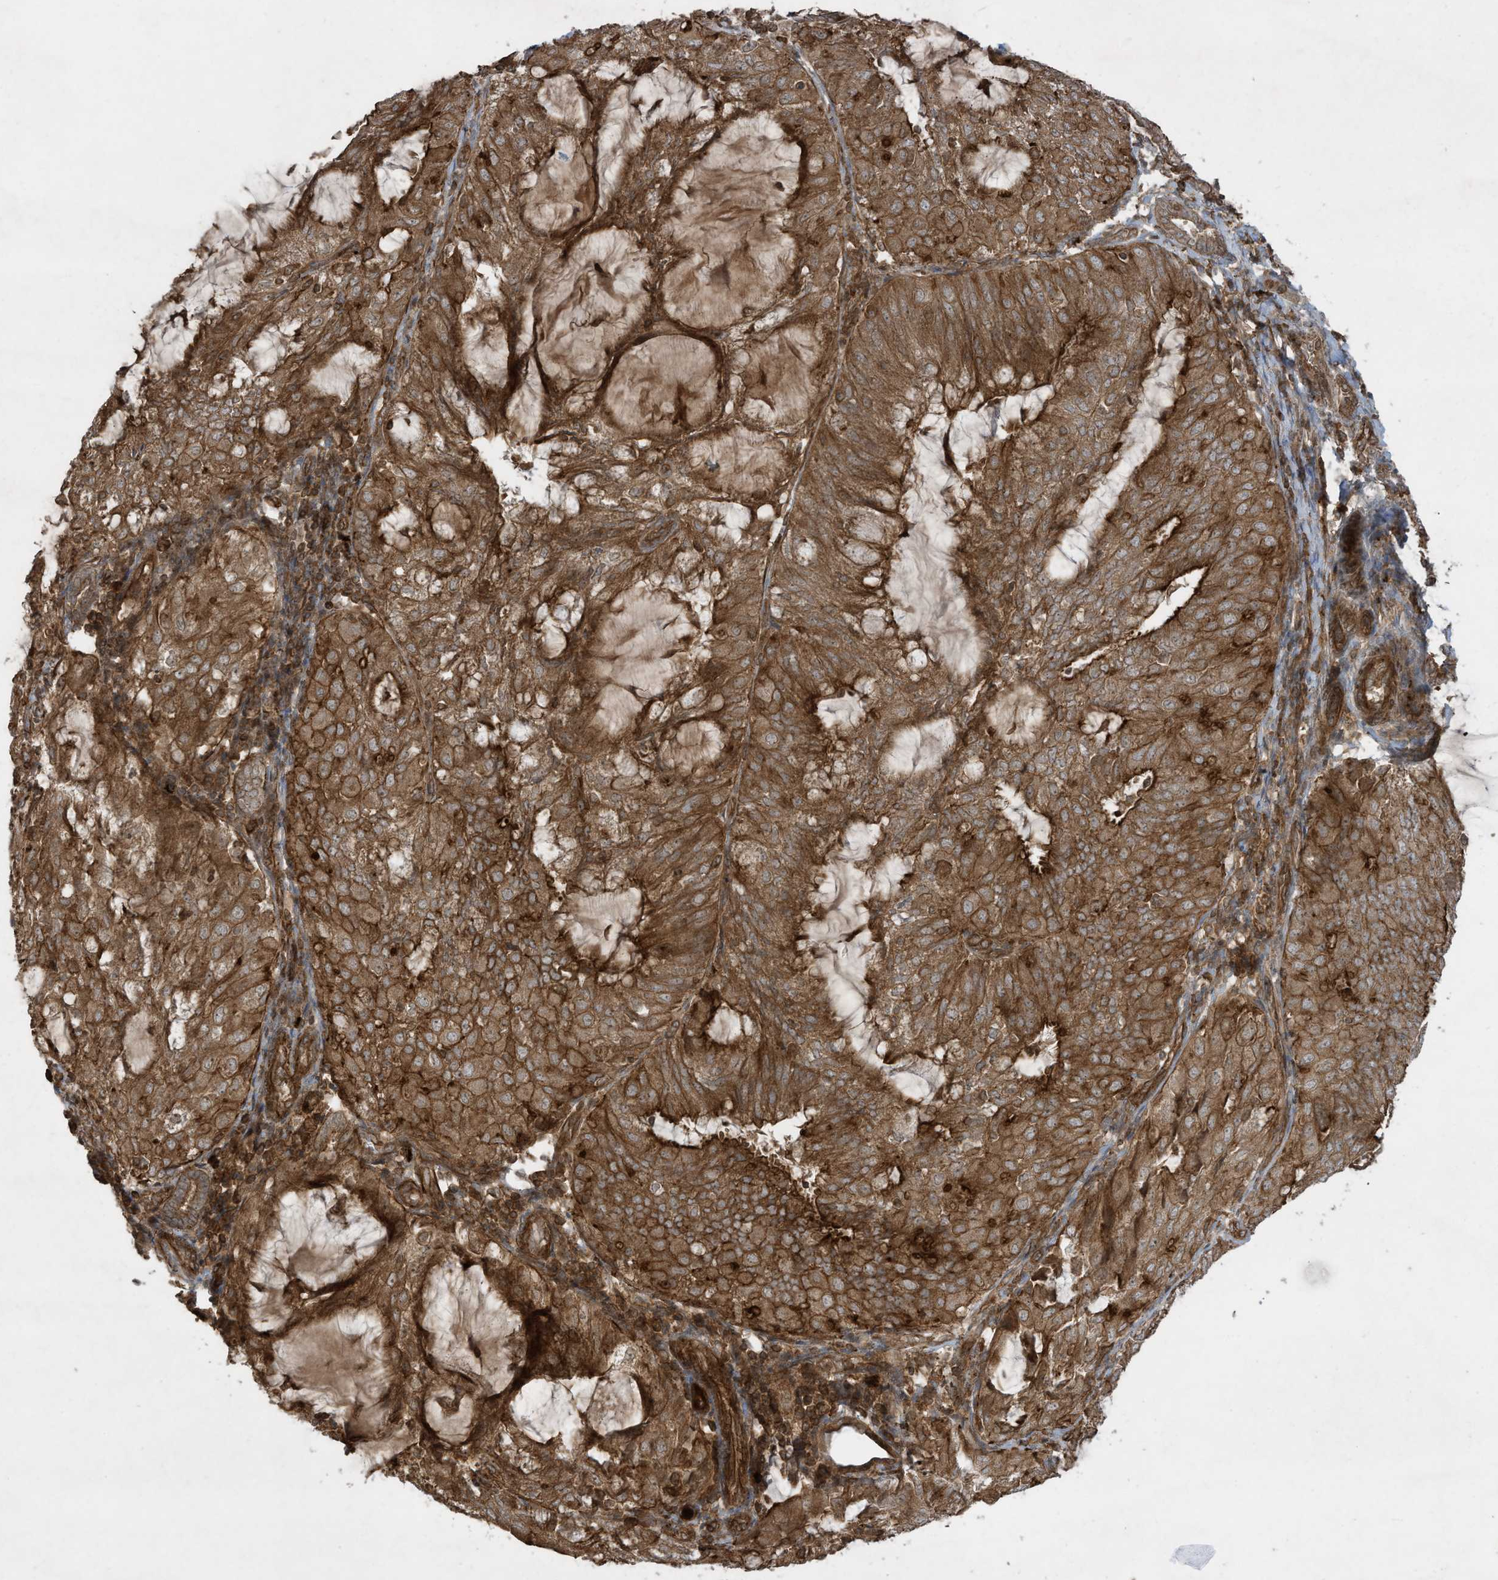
{"staining": {"intensity": "strong", "quantity": ">75%", "location": "cytoplasmic/membranous"}, "tissue": "endometrial cancer", "cell_type": "Tumor cells", "image_type": "cancer", "snomed": [{"axis": "morphology", "description": "Adenocarcinoma, NOS"}, {"axis": "topography", "description": "Endometrium"}], "caption": "Strong cytoplasmic/membranous protein staining is appreciated in about >75% of tumor cells in endometrial adenocarcinoma. Using DAB (3,3'-diaminobenzidine) (brown) and hematoxylin (blue) stains, captured at high magnification using brightfield microscopy.", "gene": "DDIT4", "patient": {"sex": "female", "age": 81}}